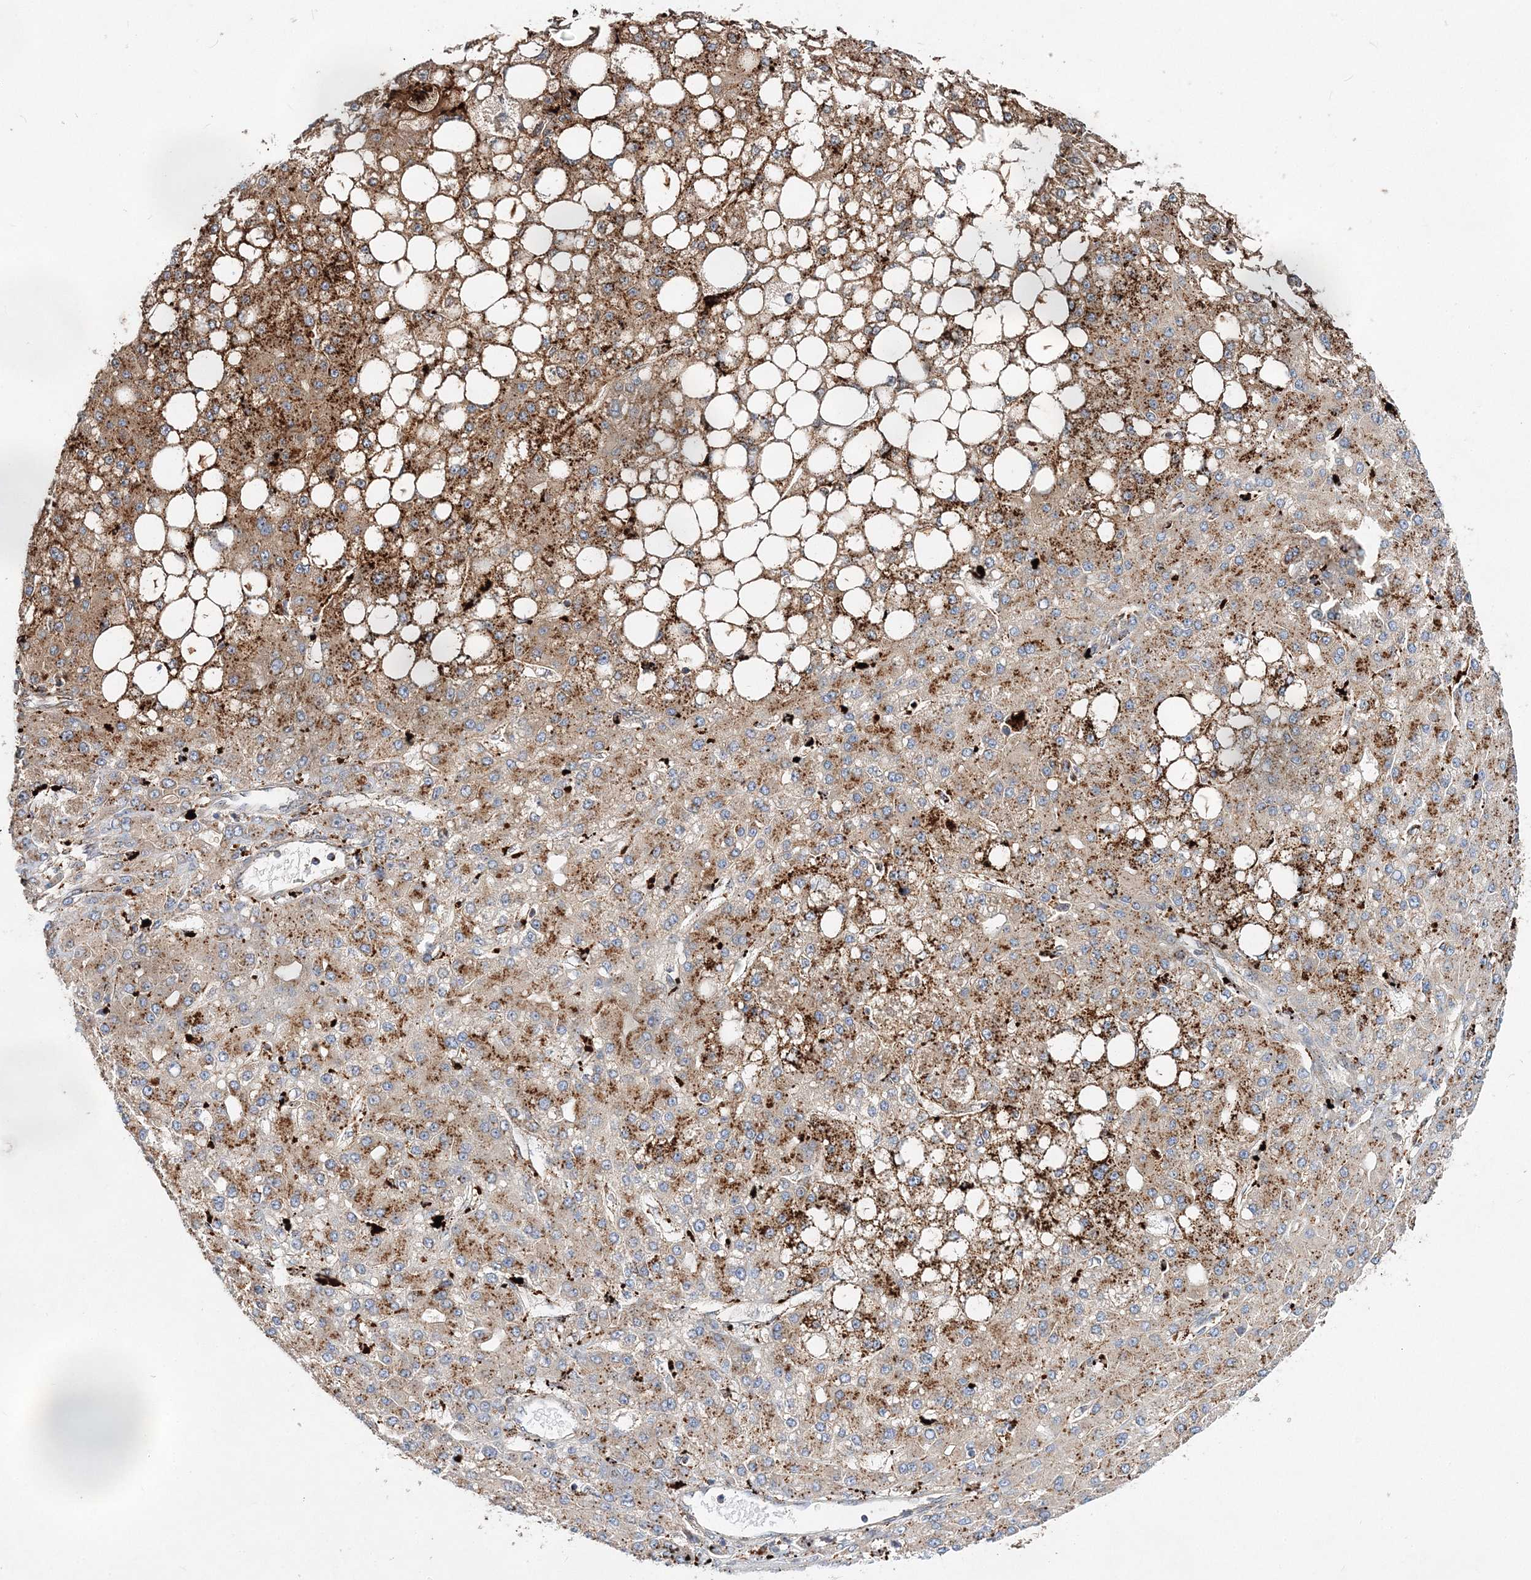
{"staining": {"intensity": "strong", "quantity": ">75%", "location": "cytoplasmic/membranous"}, "tissue": "liver cancer", "cell_type": "Tumor cells", "image_type": "cancer", "snomed": [{"axis": "morphology", "description": "Carcinoma, Hepatocellular, NOS"}, {"axis": "topography", "description": "Liver"}], "caption": "Liver hepatocellular carcinoma stained with a protein marker shows strong staining in tumor cells.", "gene": "C3orf38", "patient": {"sex": "male", "age": 67}}